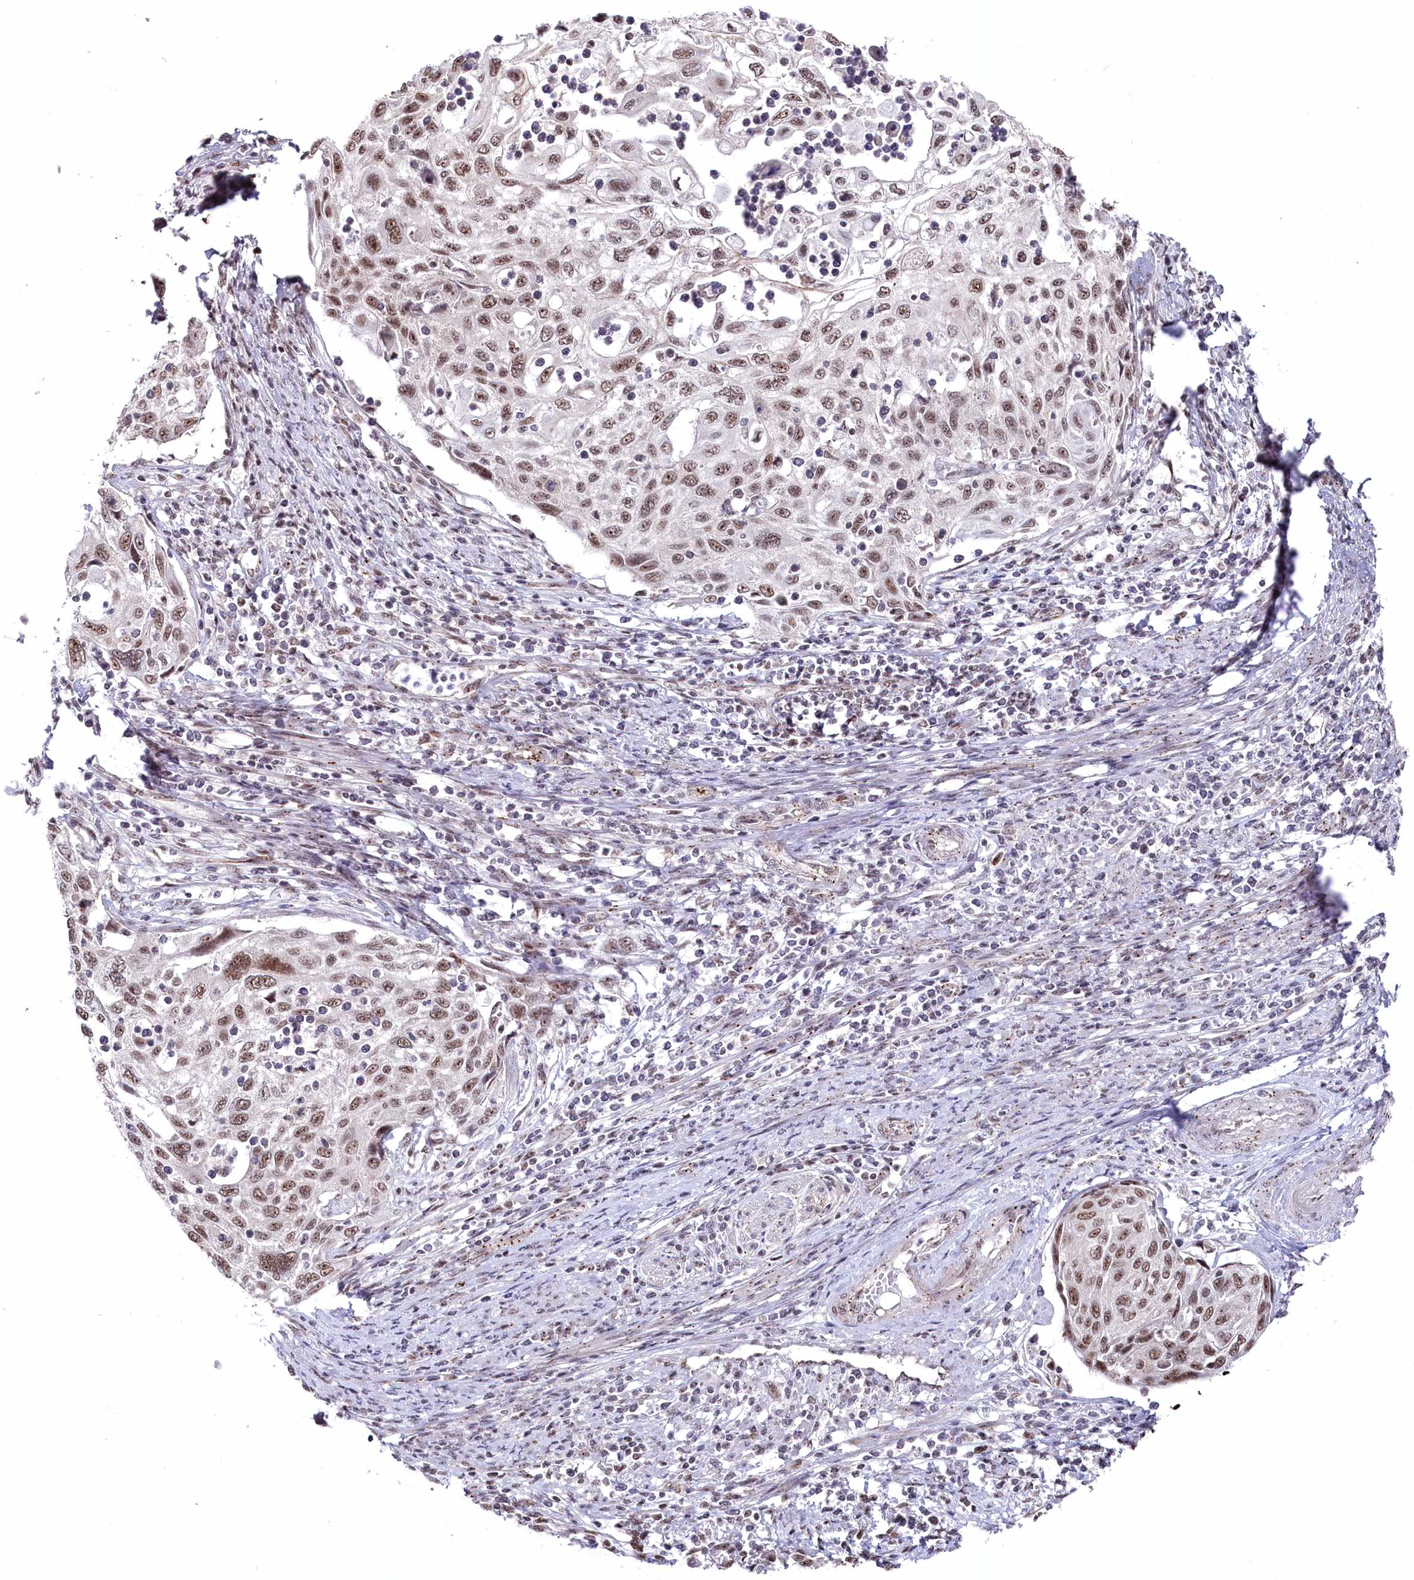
{"staining": {"intensity": "moderate", "quantity": ">75%", "location": "nuclear"}, "tissue": "cervical cancer", "cell_type": "Tumor cells", "image_type": "cancer", "snomed": [{"axis": "morphology", "description": "Squamous cell carcinoma, NOS"}, {"axis": "topography", "description": "Cervix"}], "caption": "A high-resolution image shows immunohistochemistry (IHC) staining of cervical cancer, which exhibits moderate nuclear positivity in about >75% of tumor cells. The staining is performed using DAB (3,3'-diaminobenzidine) brown chromogen to label protein expression. The nuclei are counter-stained blue using hematoxylin.", "gene": "POLR2H", "patient": {"sex": "female", "age": 70}}